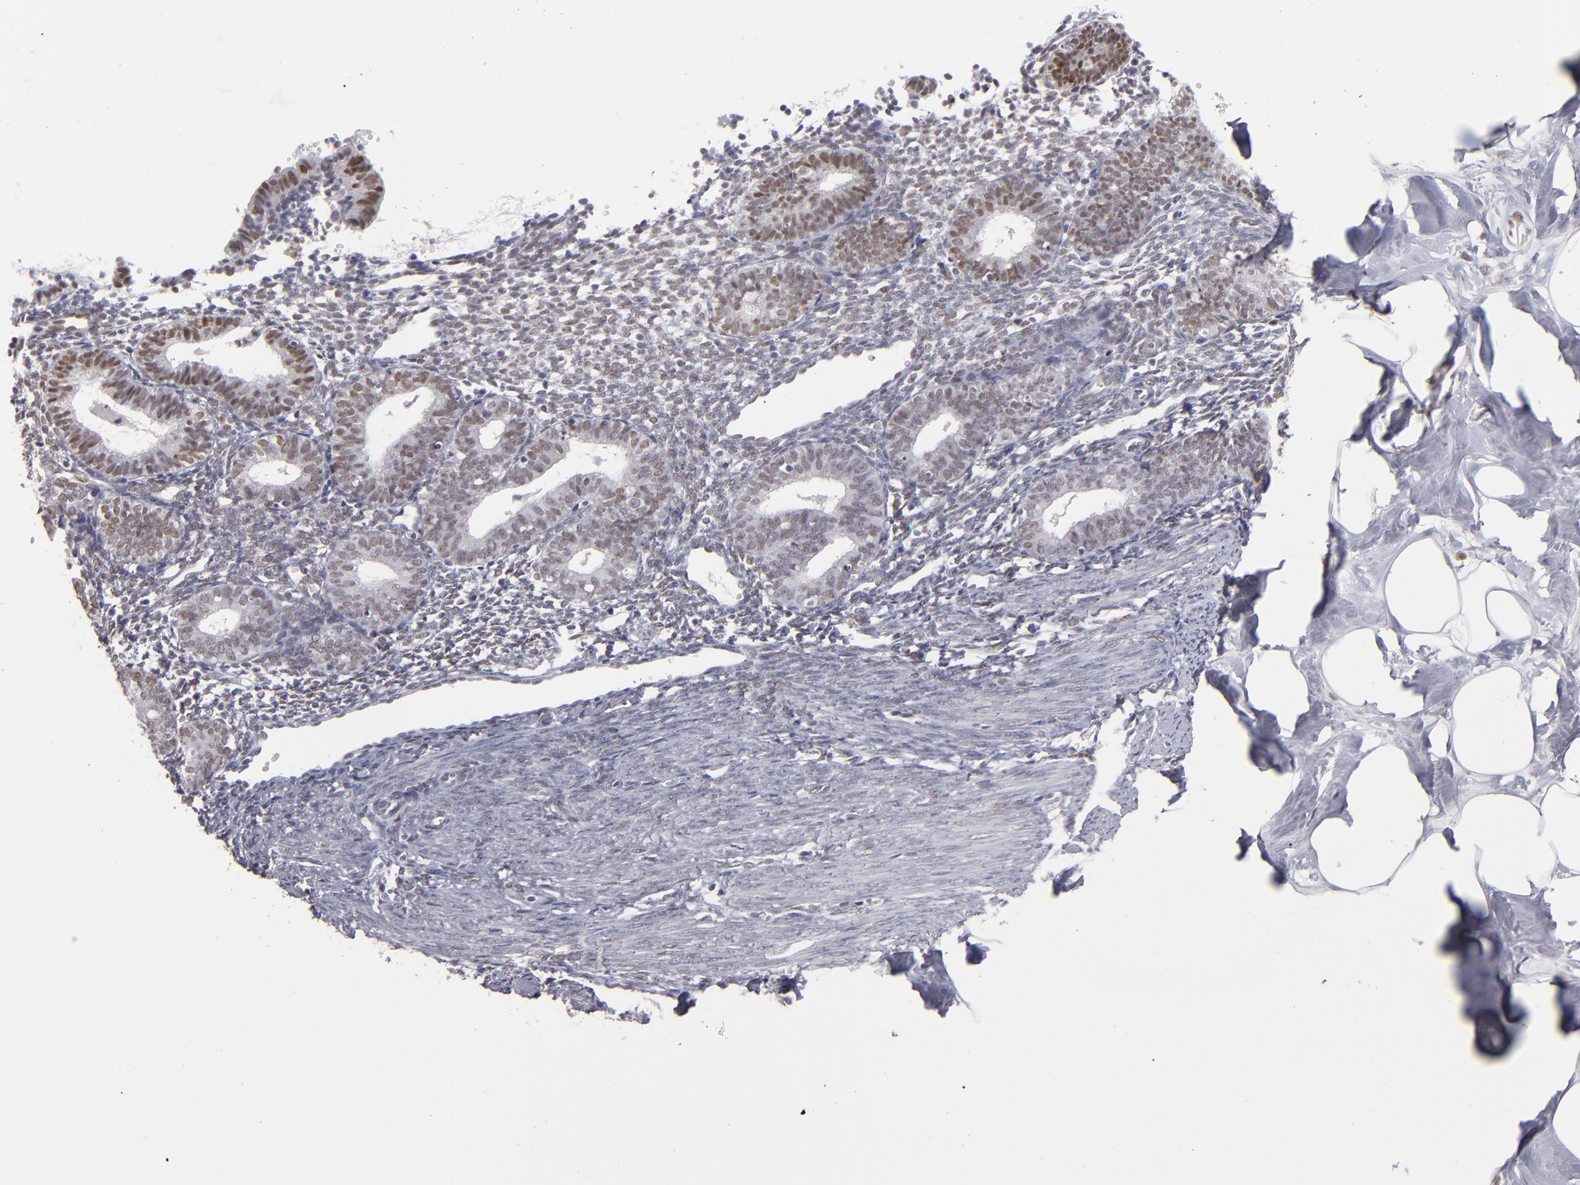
{"staining": {"intensity": "weak", "quantity": "<25%", "location": "nuclear"}, "tissue": "endometrium", "cell_type": "Cells in endometrial stroma", "image_type": "normal", "snomed": [{"axis": "morphology", "description": "Normal tissue, NOS"}, {"axis": "topography", "description": "Endometrium"}], "caption": "The immunohistochemistry (IHC) histopathology image has no significant staining in cells in endometrial stroma of endometrium. The staining is performed using DAB (3,3'-diaminobenzidine) brown chromogen with nuclei counter-stained in using hematoxylin.", "gene": "TFAP4", "patient": {"sex": "female", "age": 61}}